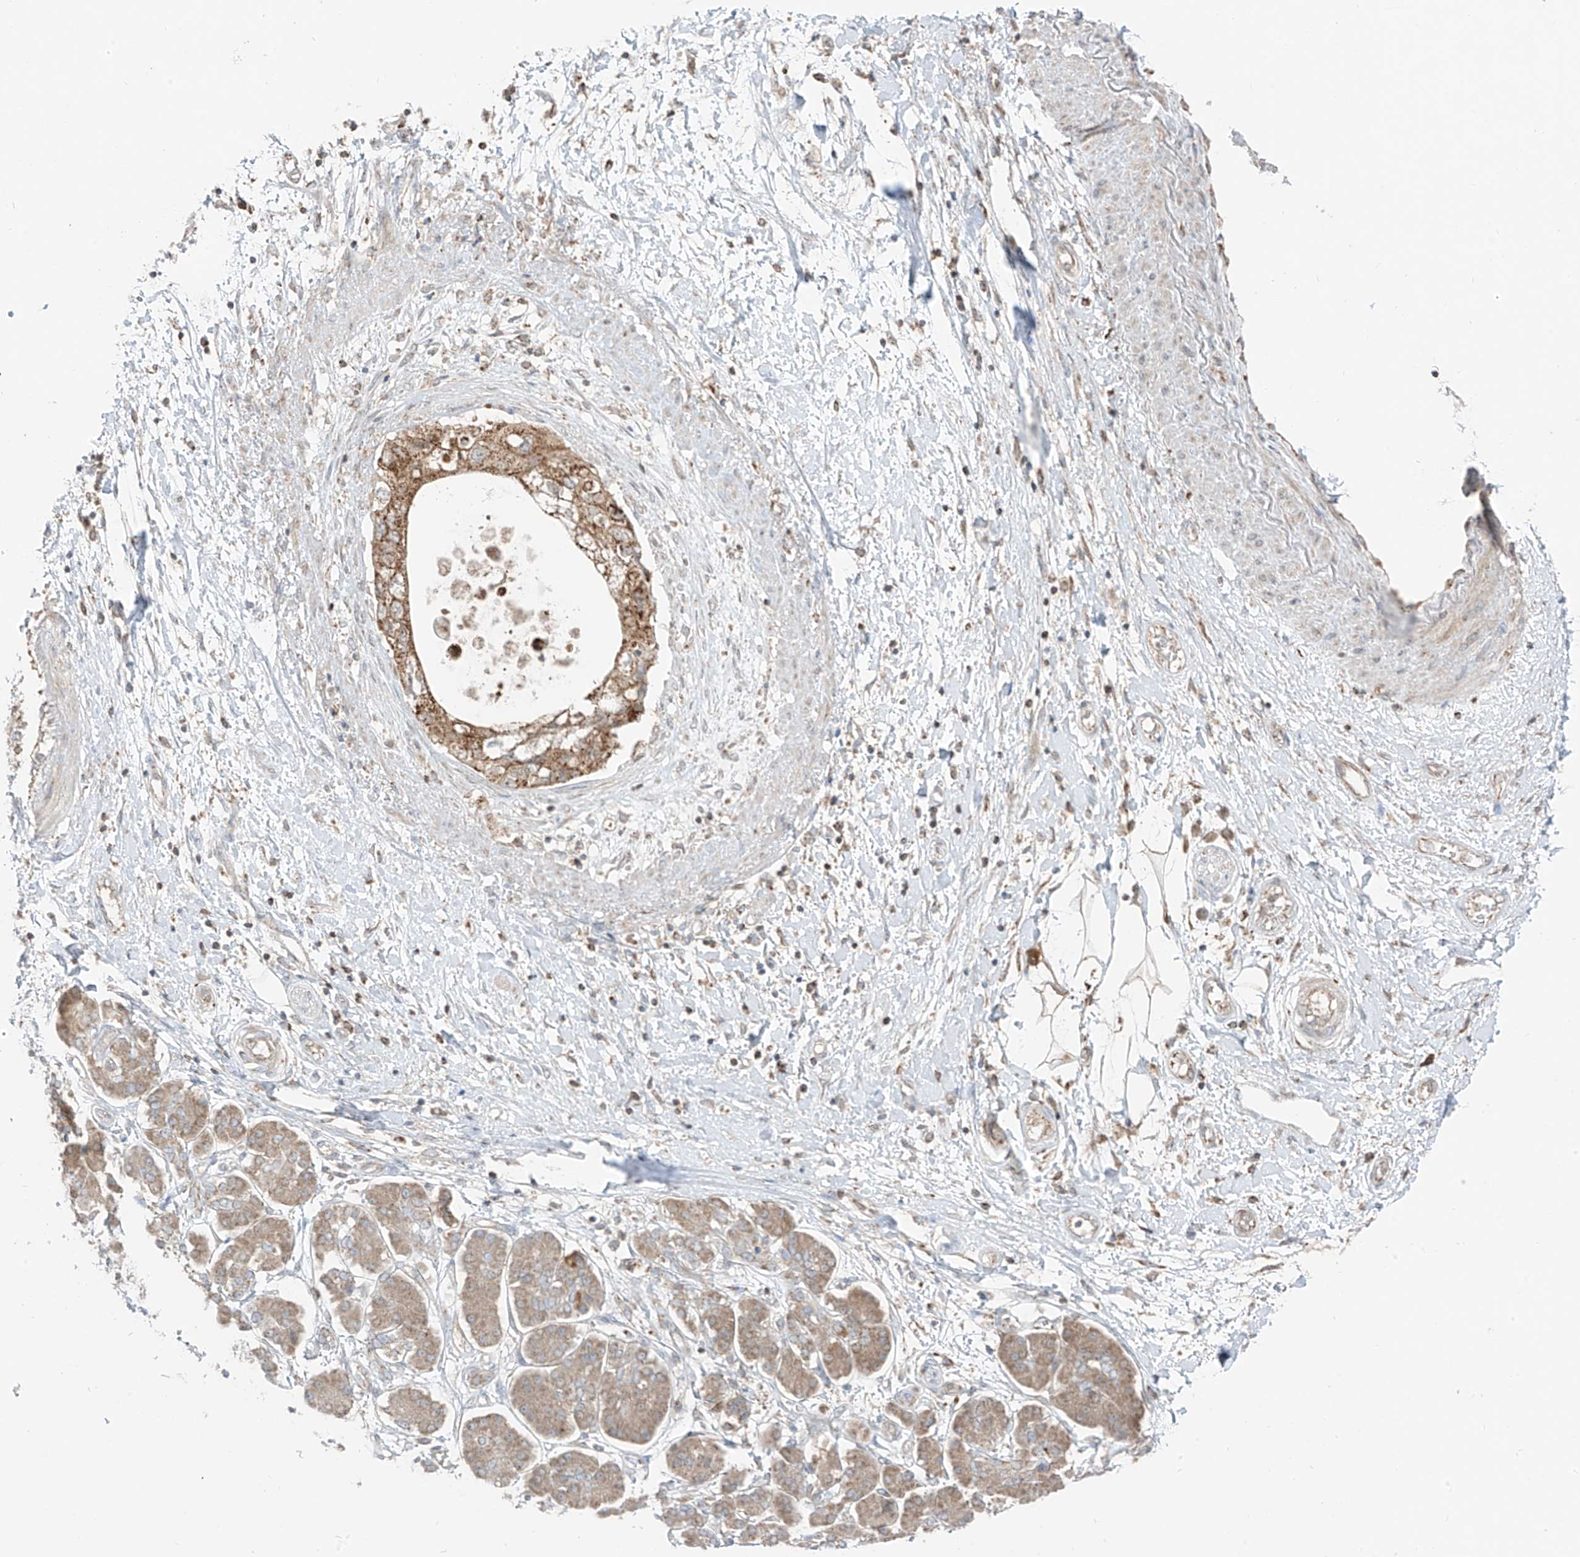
{"staining": {"intensity": "moderate", "quantity": ">75%", "location": "cytoplasmic/membranous"}, "tissue": "pancreatic cancer", "cell_type": "Tumor cells", "image_type": "cancer", "snomed": [{"axis": "morphology", "description": "Adenocarcinoma, NOS"}, {"axis": "topography", "description": "Pancreas"}], "caption": "DAB (3,3'-diaminobenzidine) immunohistochemical staining of pancreatic adenocarcinoma shows moderate cytoplasmic/membranous protein expression in approximately >75% of tumor cells.", "gene": "ETHE1", "patient": {"sex": "female", "age": 73}}